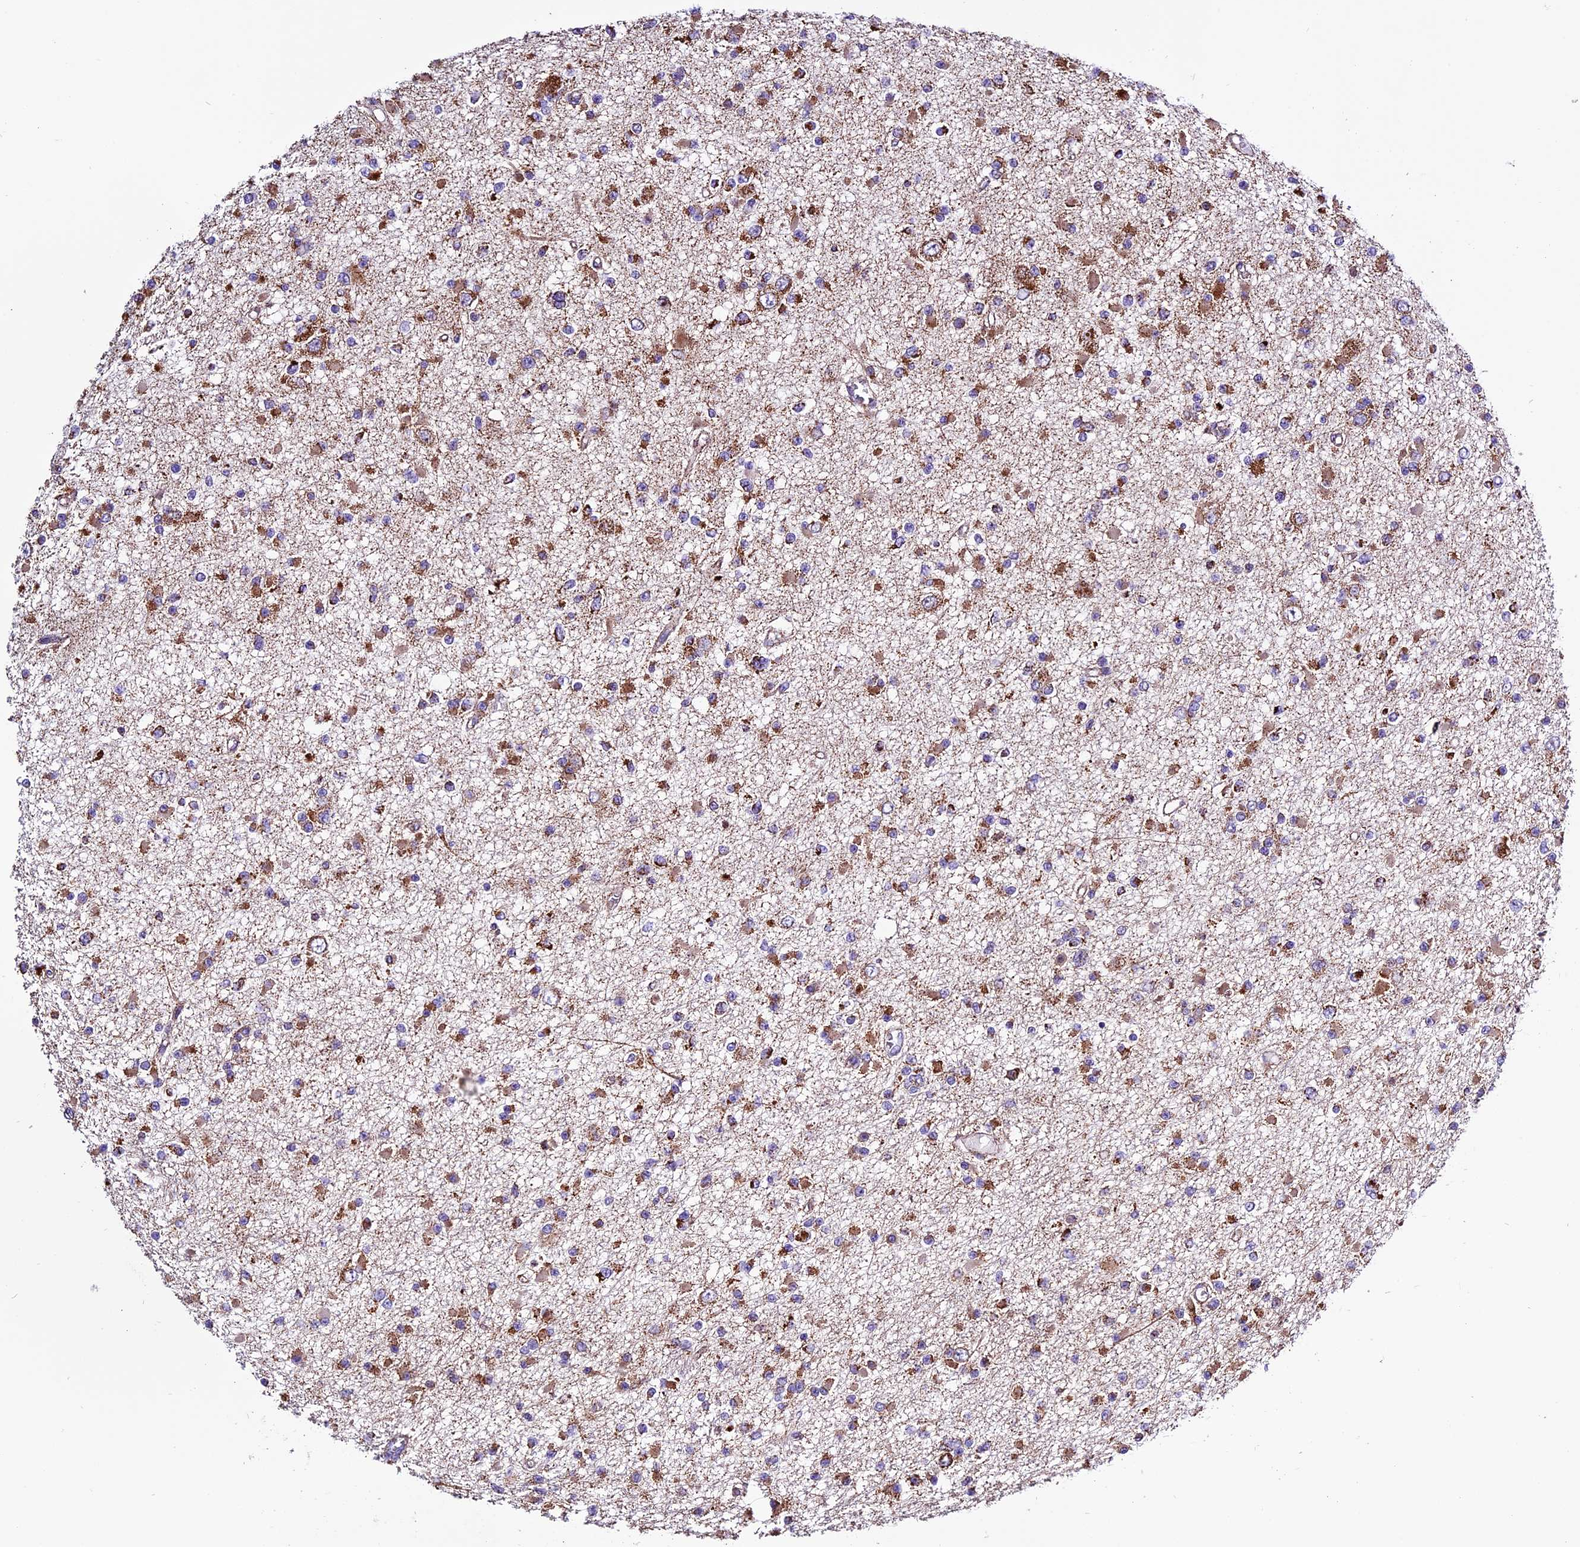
{"staining": {"intensity": "moderate", "quantity": ">75%", "location": "cytoplasmic/membranous"}, "tissue": "glioma", "cell_type": "Tumor cells", "image_type": "cancer", "snomed": [{"axis": "morphology", "description": "Glioma, malignant, Low grade"}, {"axis": "topography", "description": "Brain"}], "caption": "A micrograph showing moderate cytoplasmic/membranous expression in approximately >75% of tumor cells in low-grade glioma (malignant), as visualized by brown immunohistochemical staining.", "gene": "CX3CL1", "patient": {"sex": "female", "age": 22}}